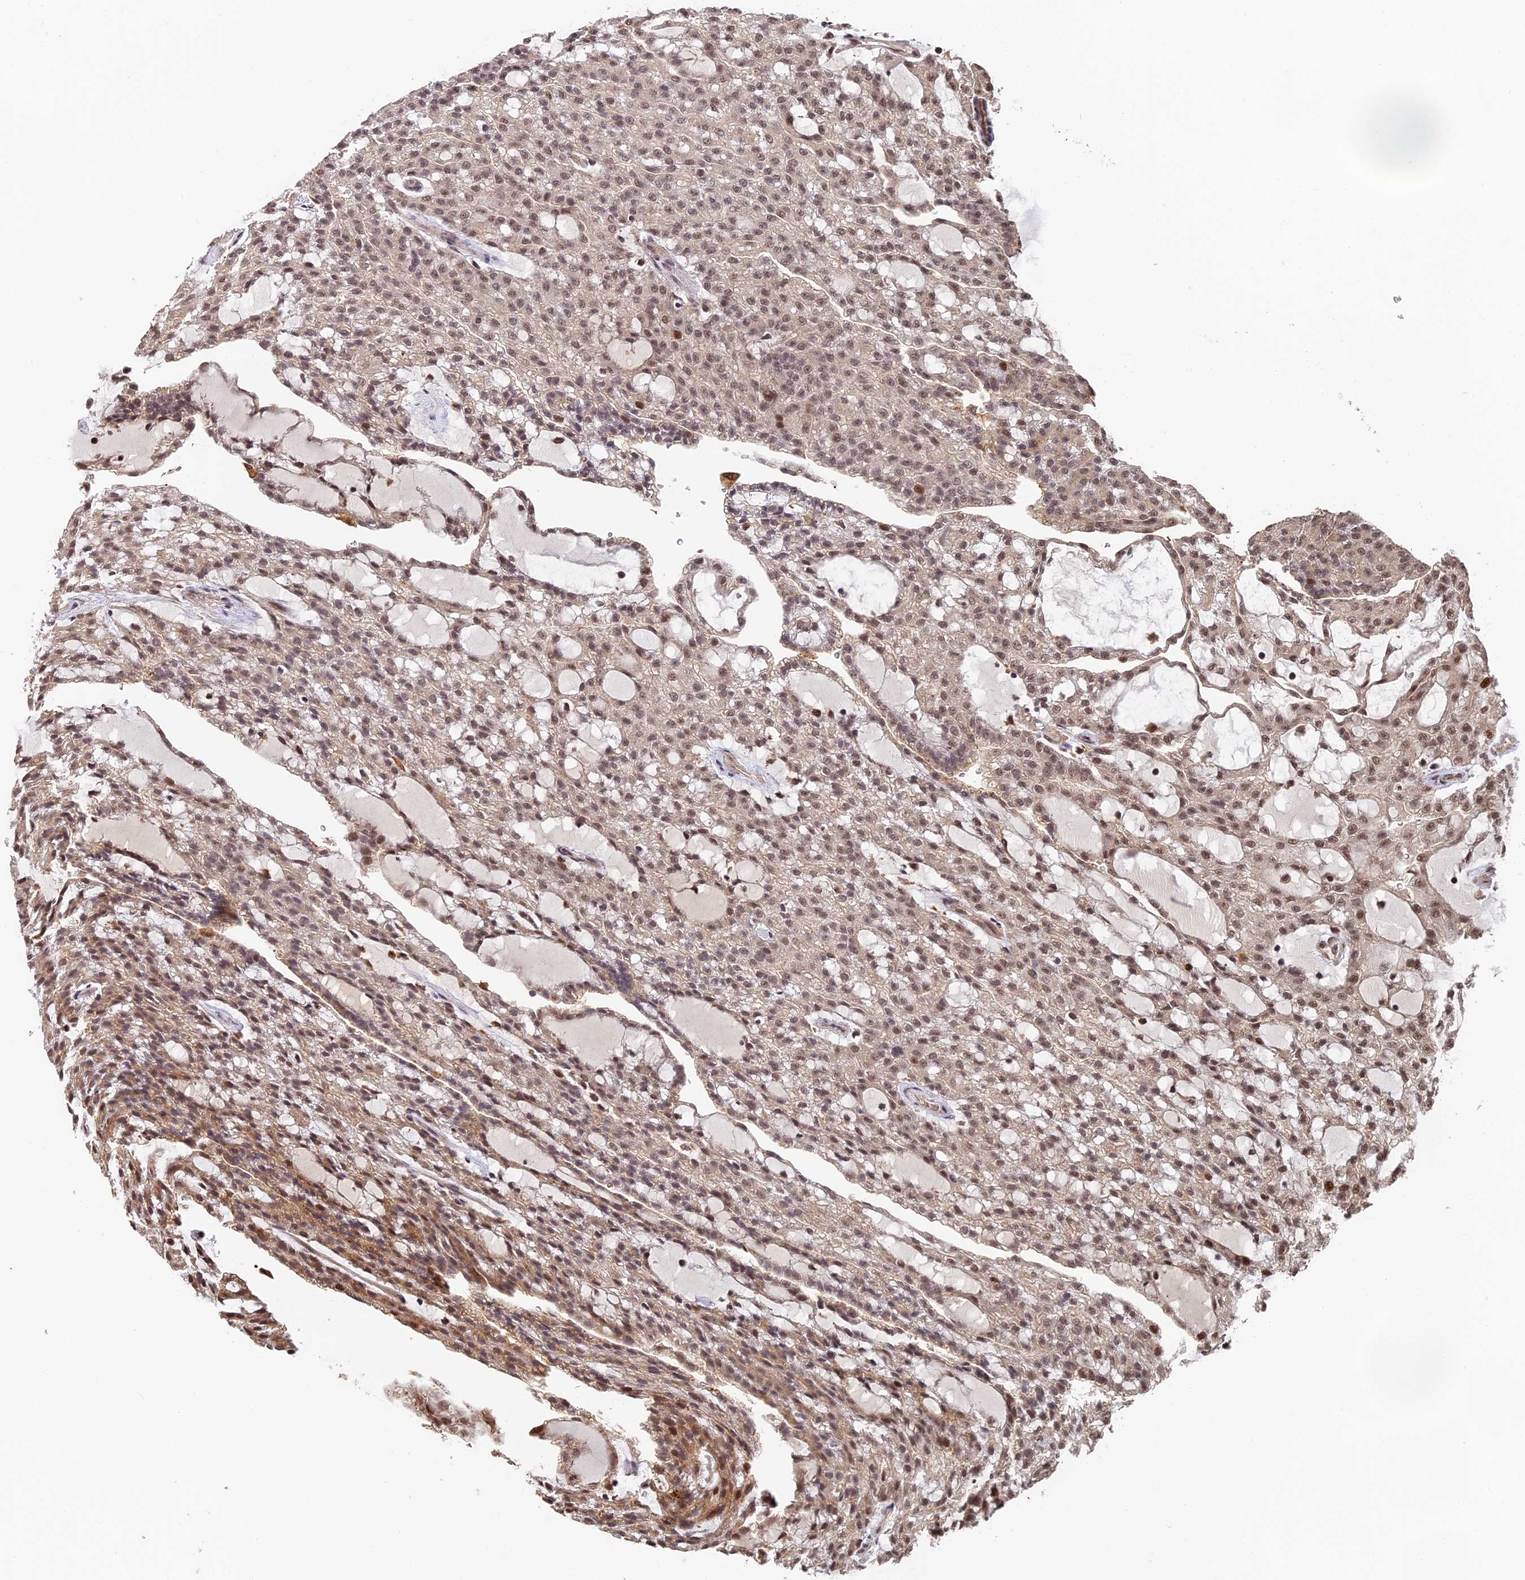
{"staining": {"intensity": "moderate", "quantity": "25%-75%", "location": "nuclear"}, "tissue": "renal cancer", "cell_type": "Tumor cells", "image_type": "cancer", "snomed": [{"axis": "morphology", "description": "Adenocarcinoma, NOS"}, {"axis": "topography", "description": "Kidney"}], "caption": "Renal adenocarcinoma stained for a protein exhibits moderate nuclear positivity in tumor cells.", "gene": "OSBPL1A", "patient": {"sex": "male", "age": 63}}